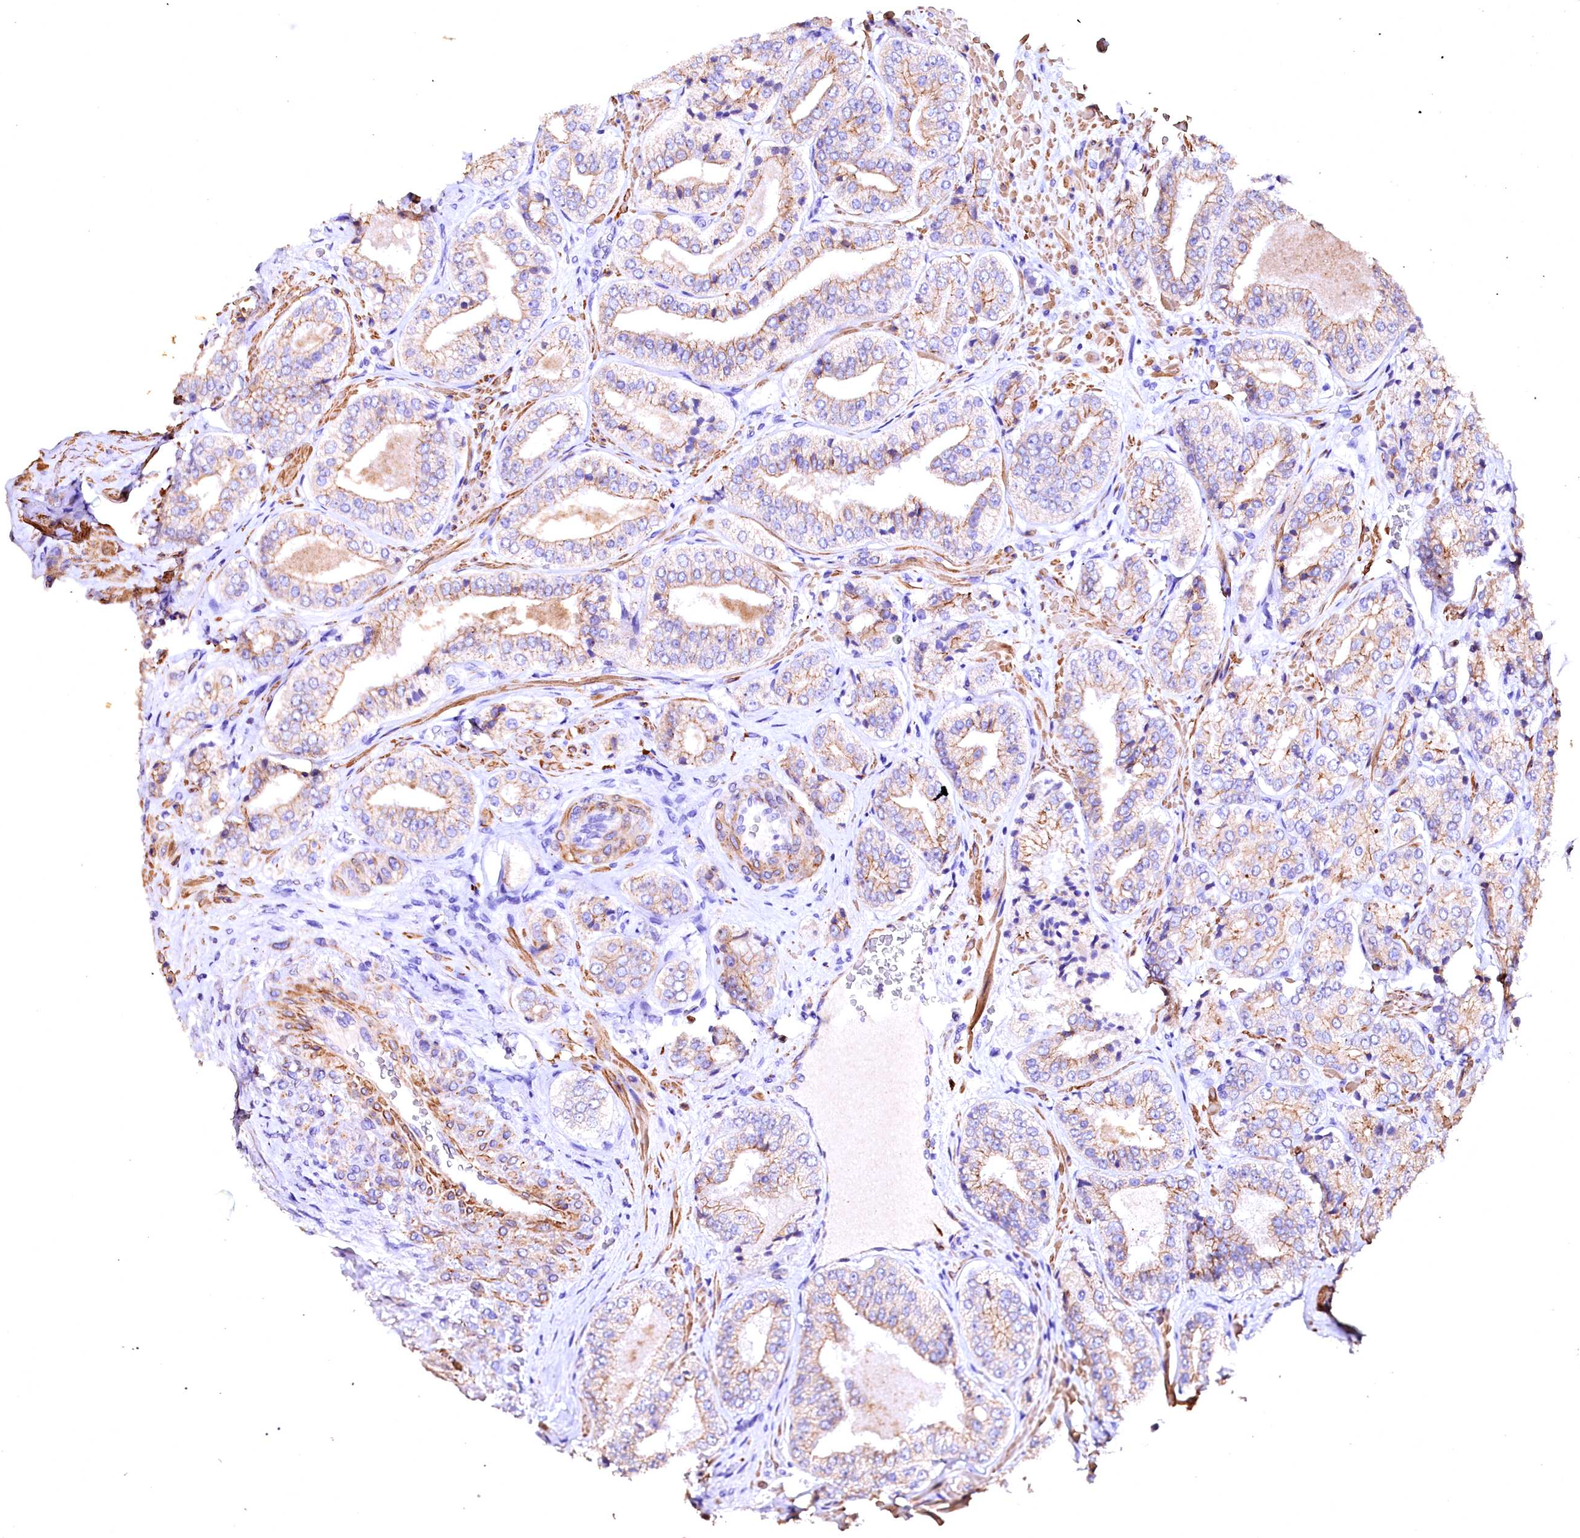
{"staining": {"intensity": "moderate", "quantity": "25%-75%", "location": "cytoplasmic/membranous"}, "tissue": "prostate cancer", "cell_type": "Tumor cells", "image_type": "cancer", "snomed": [{"axis": "morphology", "description": "Adenocarcinoma, High grade"}, {"axis": "topography", "description": "Prostate"}], "caption": "Prostate cancer (high-grade adenocarcinoma) stained with a protein marker reveals moderate staining in tumor cells.", "gene": "VPS36", "patient": {"sex": "male", "age": 71}}